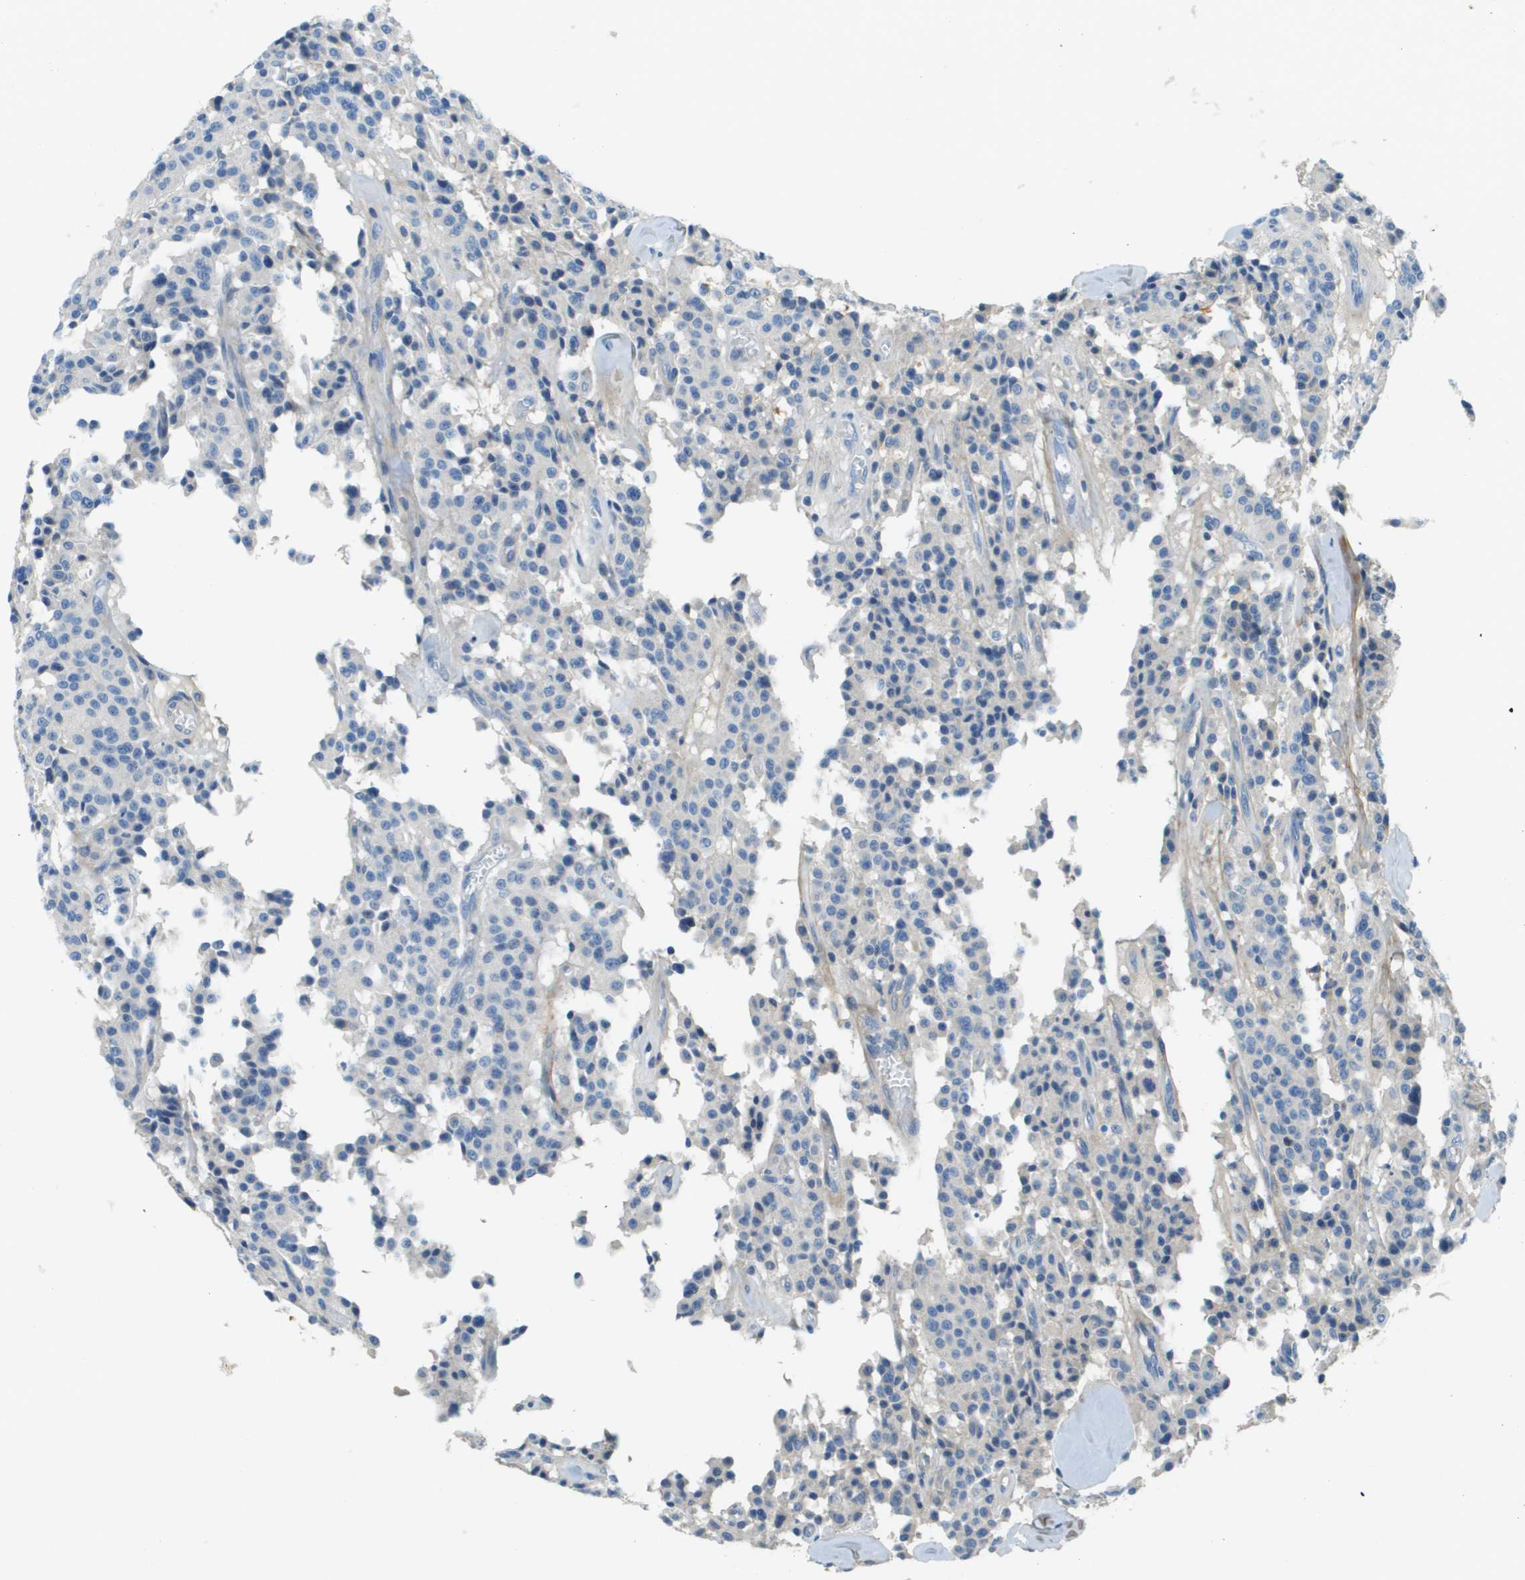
{"staining": {"intensity": "weak", "quantity": "<25%", "location": "cytoplasmic/membranous"}, "tissue": "carcinoid", "cell_type": "Tumor cells", "image_type": "cancer", "snomed": [{"axis": "morphology", "description": "Carcinoid, malignant, NOS"}, {"axis": "topography", "description": "Lung"}], "caption": "Tumor cells show no significant staining in carcinoid.", "gene": "DCN", "patient": {"sex": "male", "age": 30}}